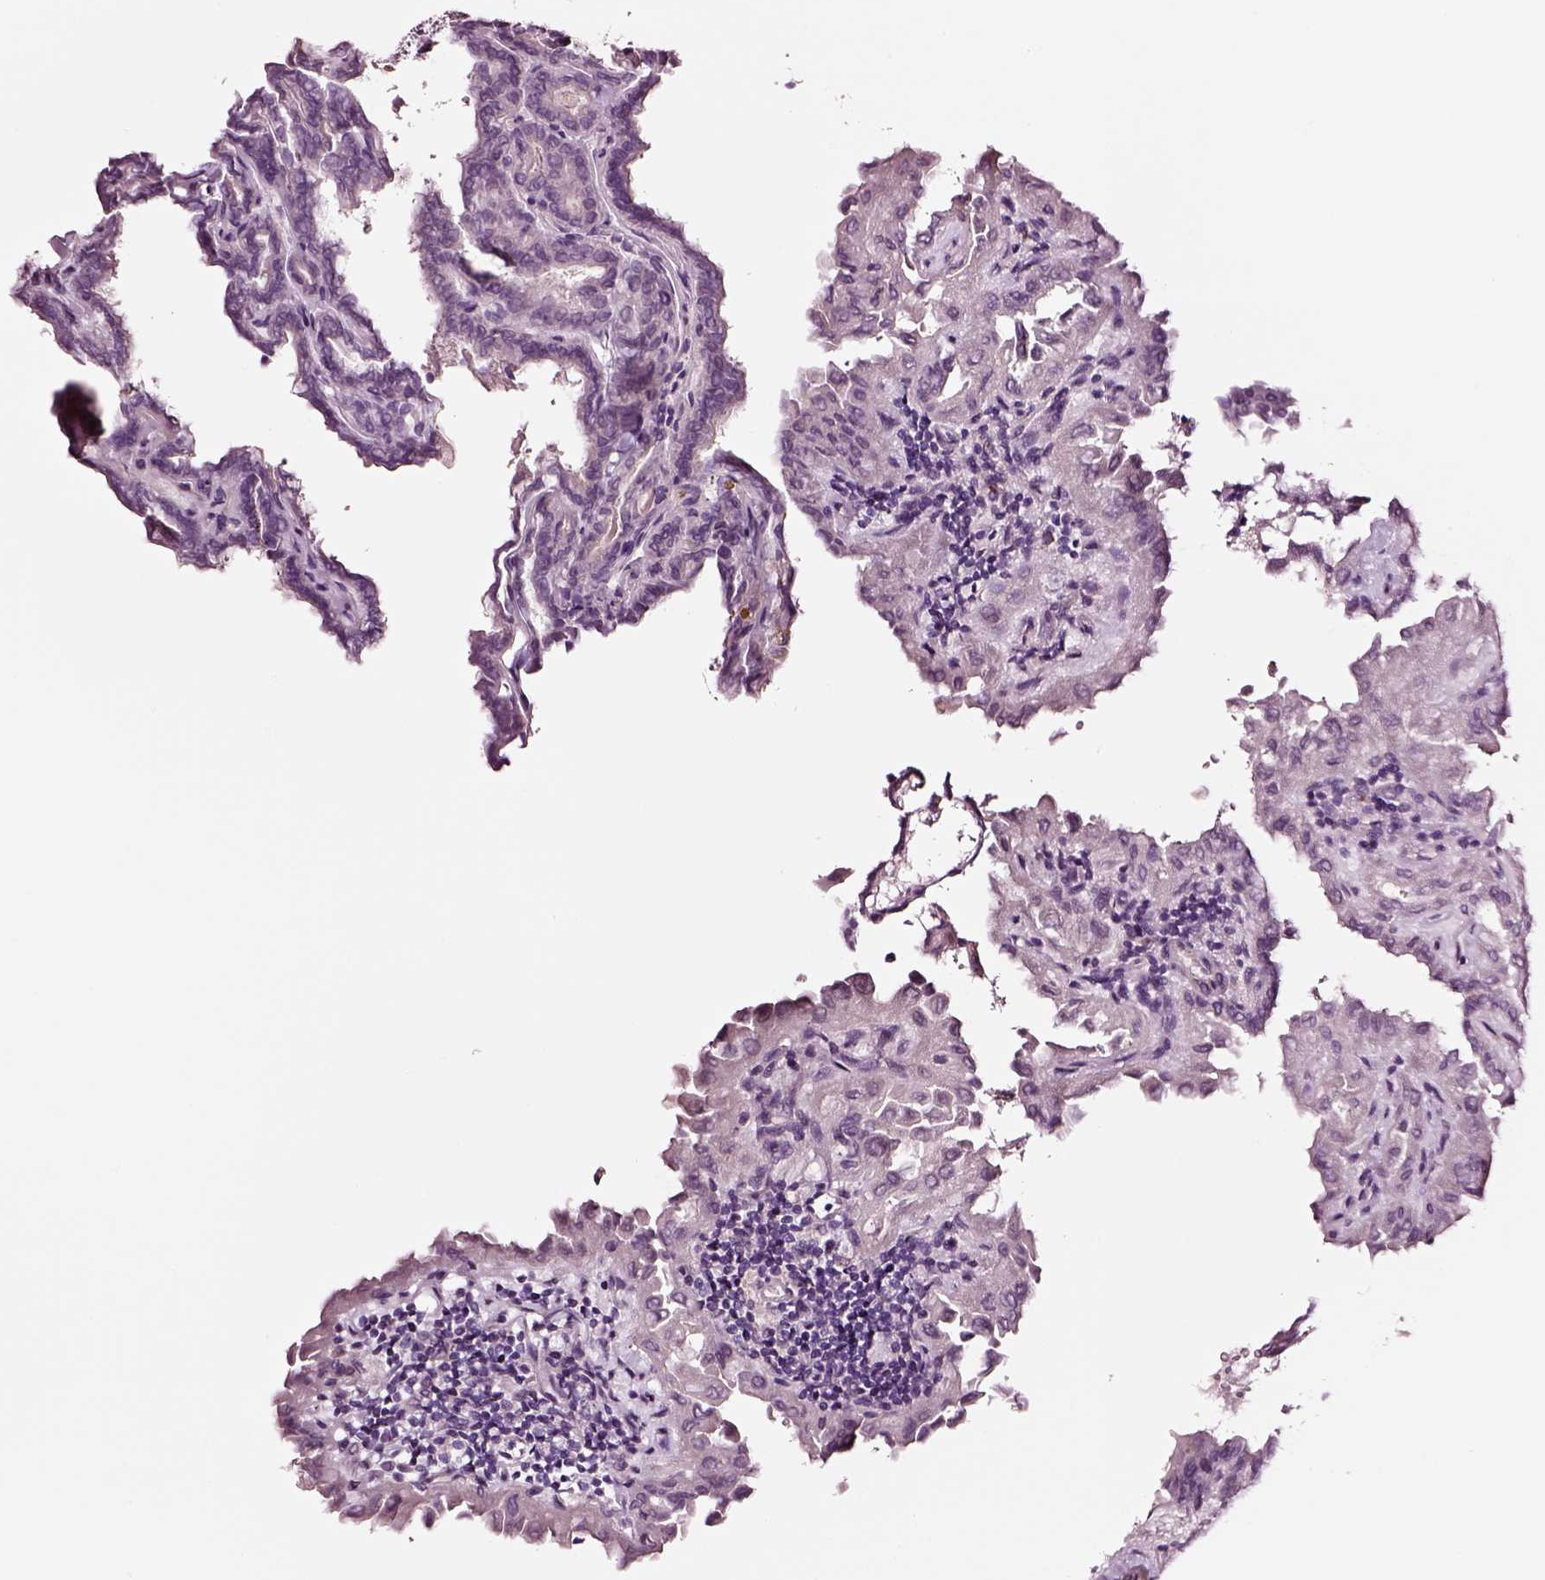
{"staining": {"intensity": "negative", "quantity": "none", "location": "none"}, "tissue": "thyroid cancer", "cell_type": "Tumor cells", "image_type": "cancer", "snomed": [{"axis": "morphology", "description": "Papillary adenocarcinoma, NOS"}, {"axis": "topography", "description": "Thyroid gland"}], "caption": "Immunohistochemistry (IHC) of thyroid cancer (papillary adenocarcinoma) exhibits no staining in tumor cells.", "gene": "SOX10", "patient": {"sex": "female", "age": 46}}